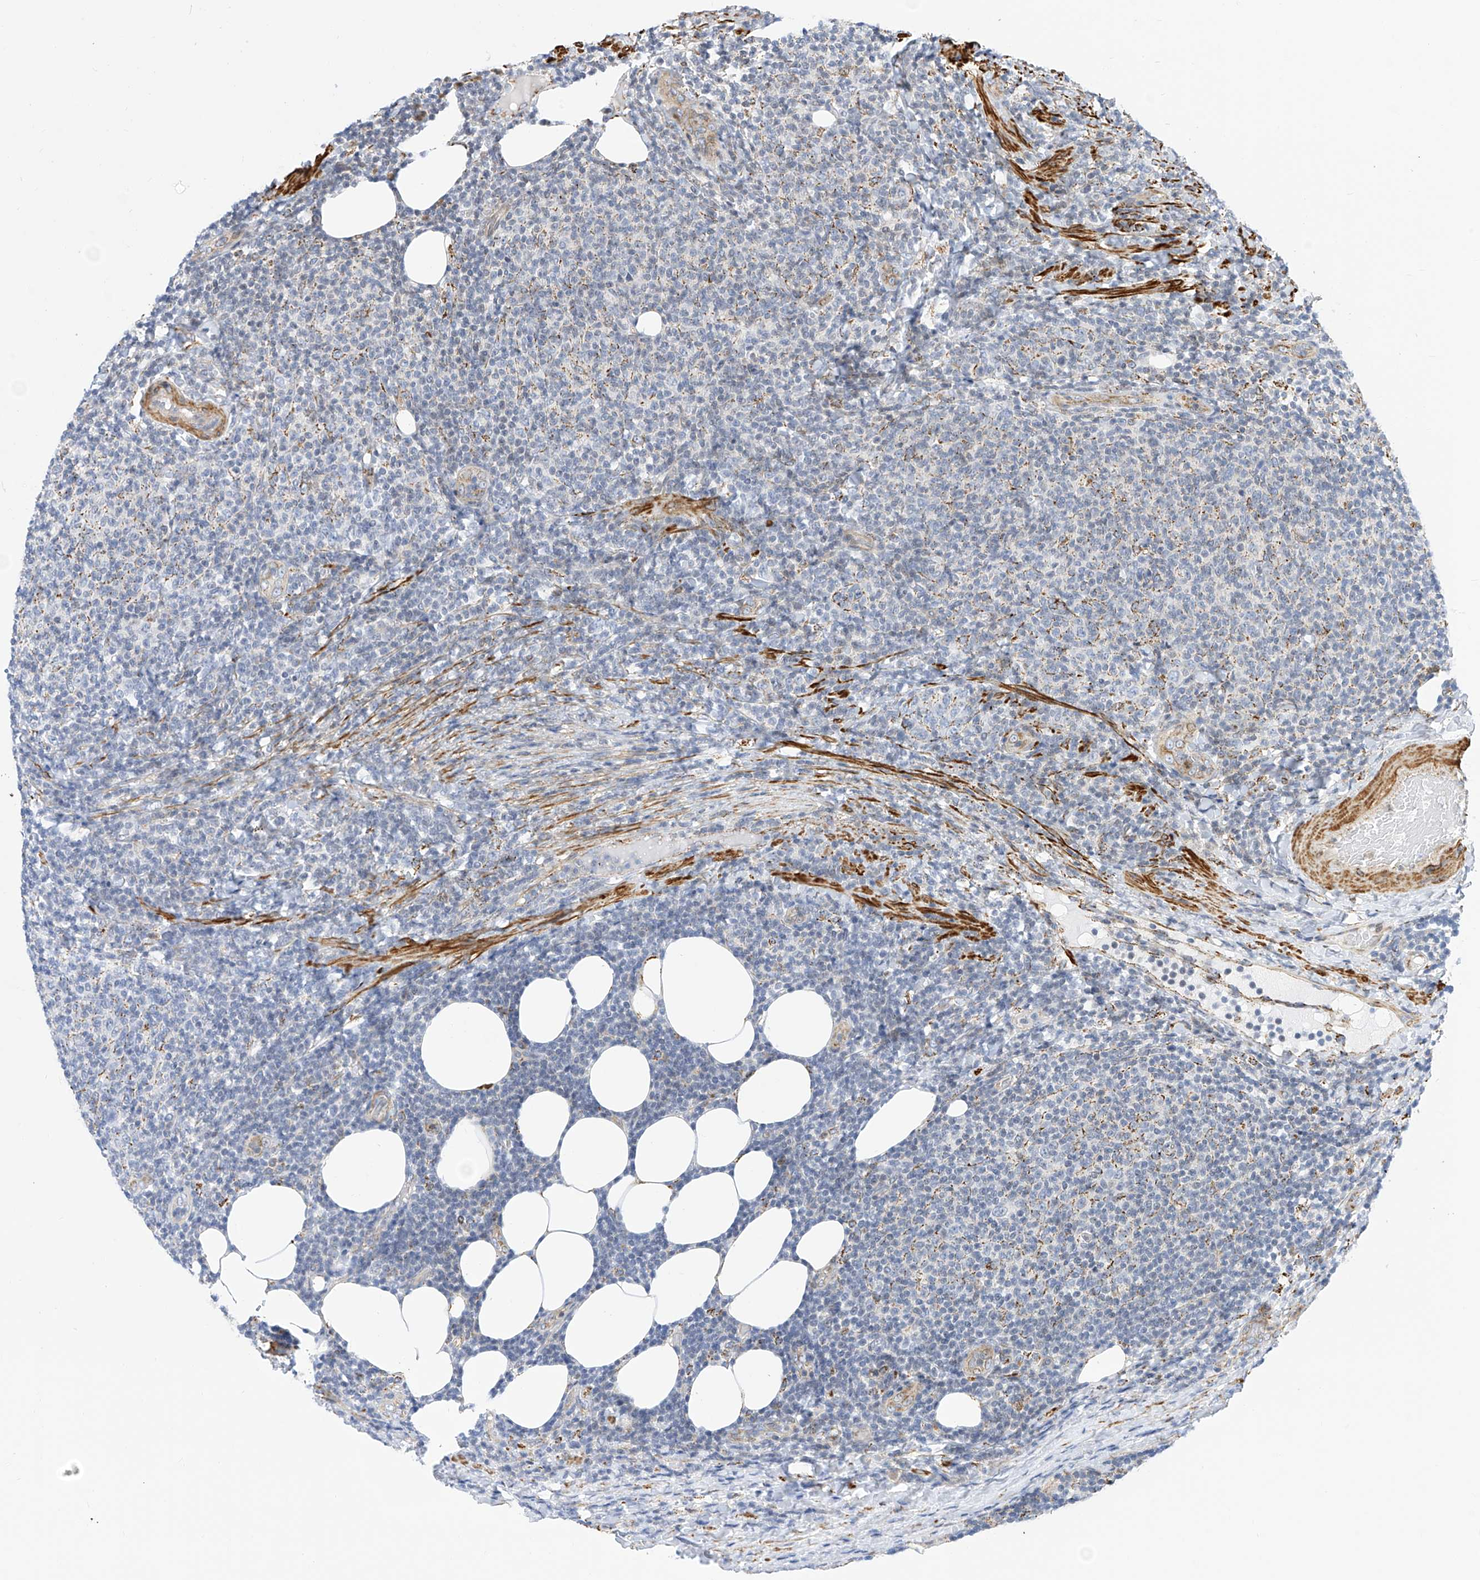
{"staining": {"intensity": "negative", "quantity": "none", "location": "none"}, "tissue": "lymphoma", "cell_type": "Tumor cells", "image_type": "cancer", "snomed": [{"axis": "morphology", "description": "Malignant lymphoma, non-Hodgkin's type, Low grade"}, {"axis": "topography", "description": "Lymph node"}], "caption": "The immunohistochemistry (IHC) histopathology image has no significant positivity in tumor cells of lymphoma tissue.", "gene": "TTLL8", "patient": {"sex": "male", "age": 66}}